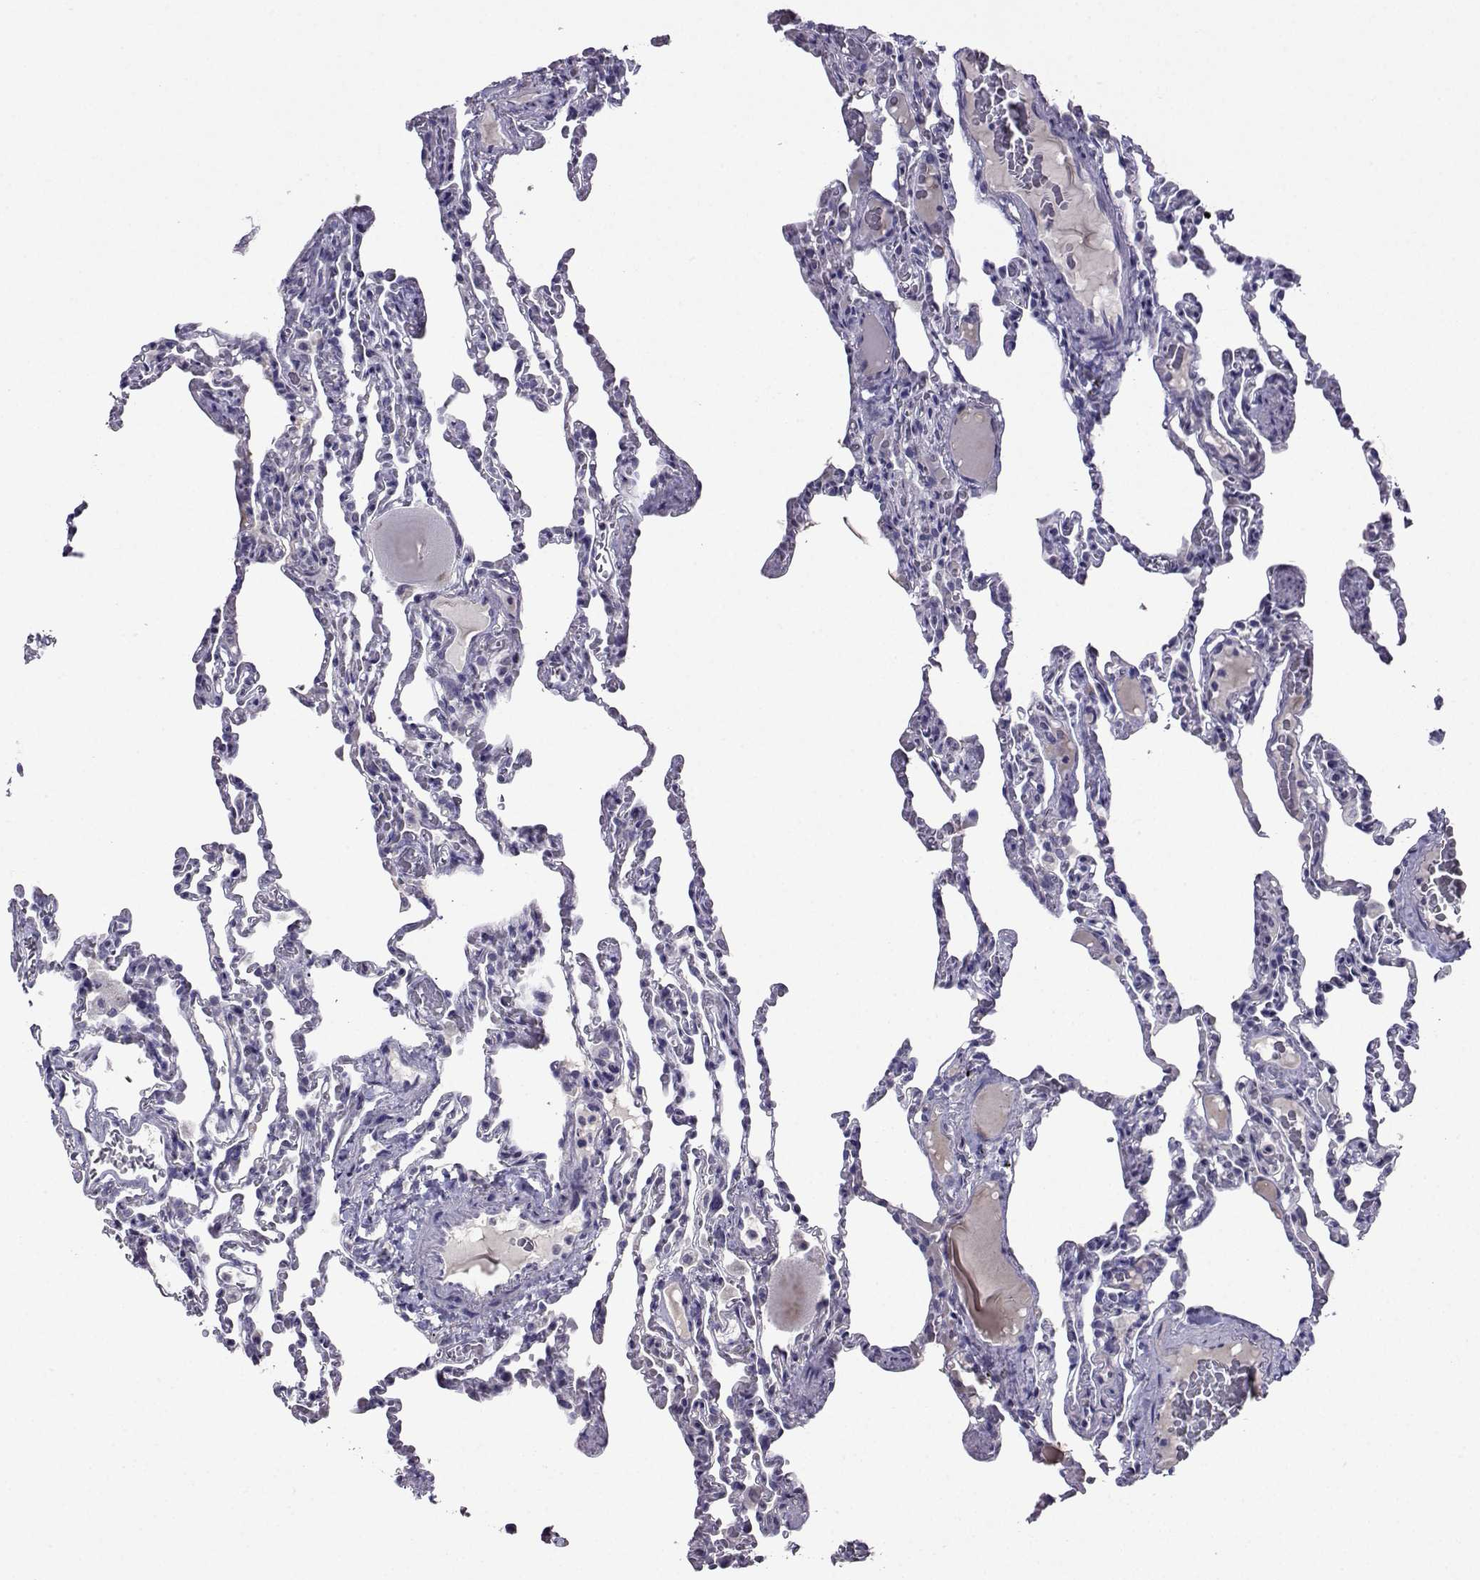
{"staining": {"intensity": "negative", "quantity": "none", "location": "none"}, "tissue": "lung", "cell_type": "Alveolar cells", "image_type": "normal", "snomed": [{"axis": "morphology", "description": "Normal tissue, NOS"}, {"axis": "topography", "description": "Lung"}], "caption": "Immunohistochemistry (IHC) of benign human lung exhibits no staining in alveolar cells. The staining was performed using DAB (3,3'-diaminobenzidine) to visualize the protein expression in brown, while the nuclei were stained in blue with hematoxylin (Magnification: 20x).", "gene": "CRYBB1", "patient": {"sex": "female", "age": 43}}